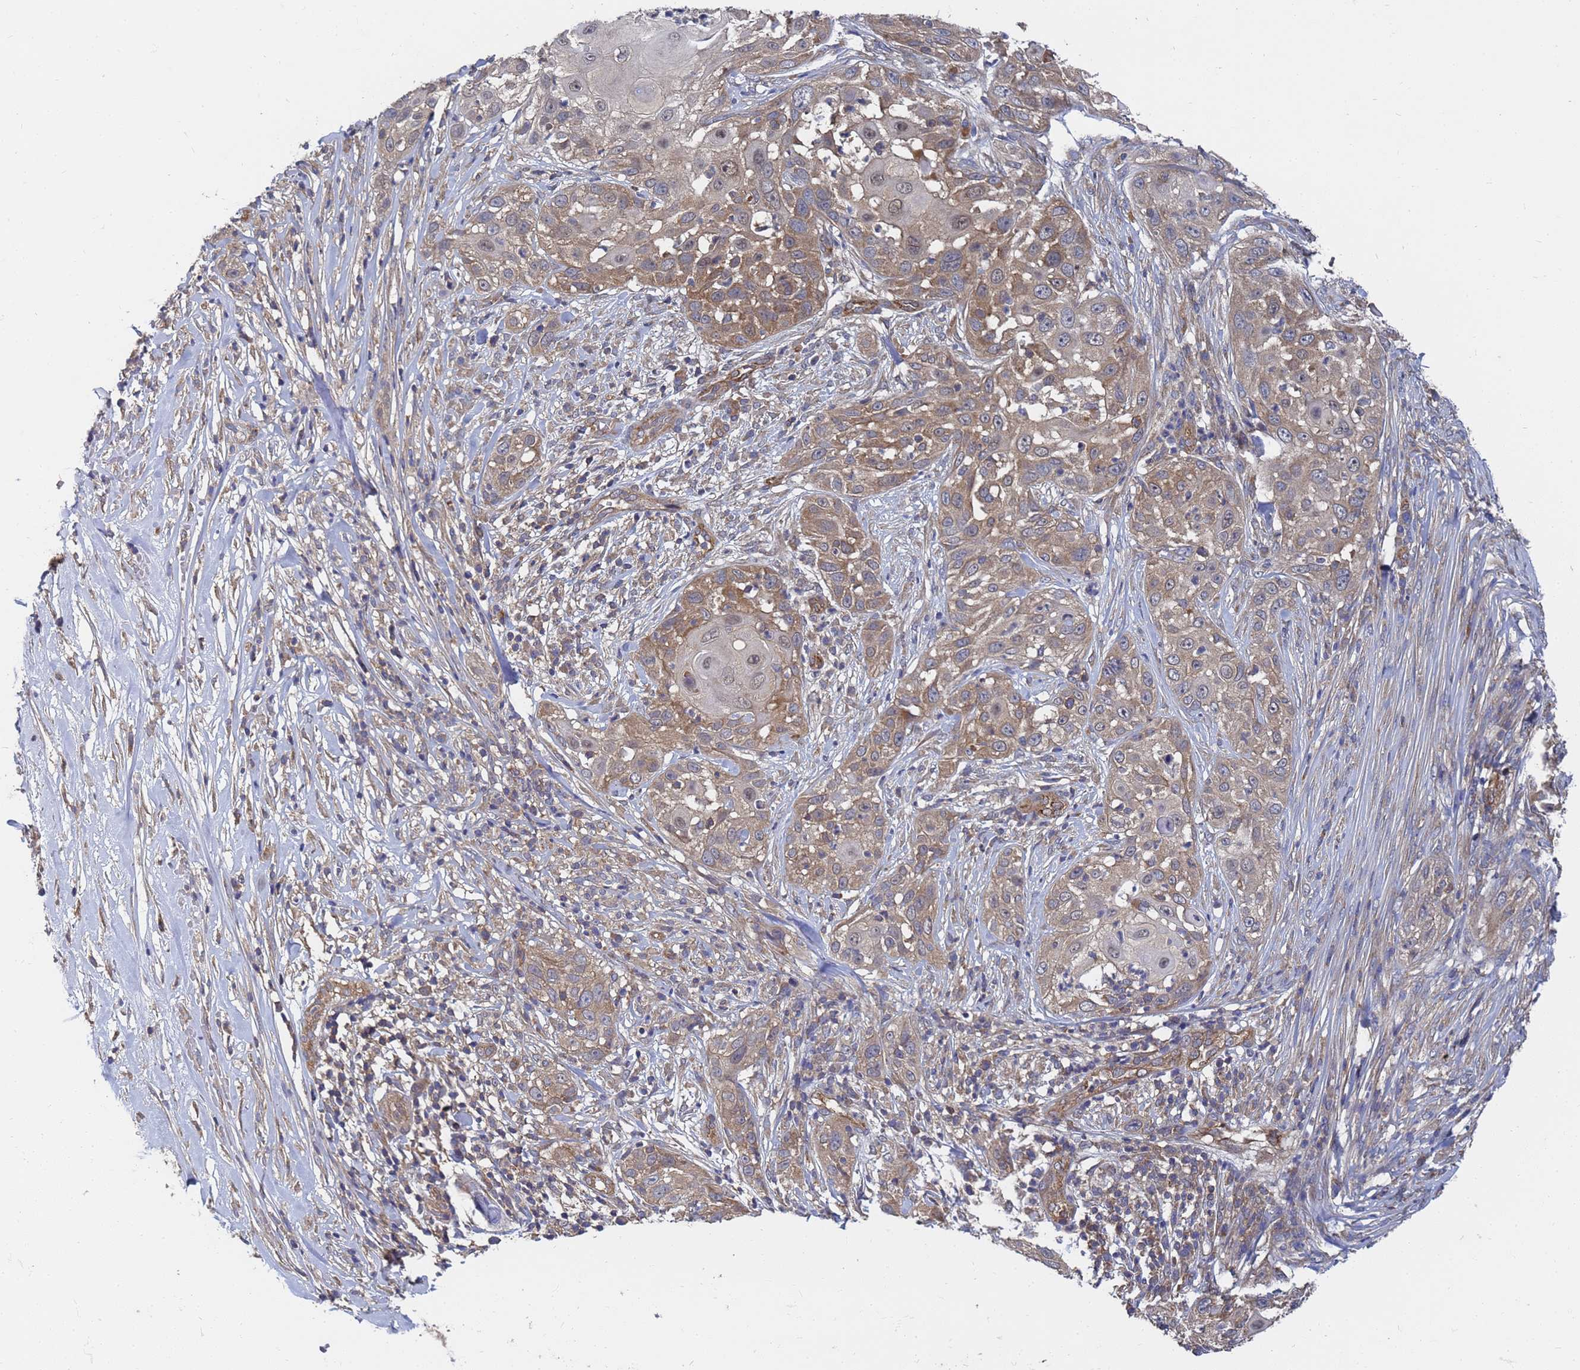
{"staining": {"intensity": "moderate", "quantity": "25%-75%", "location": "cytoplasmic/membranous"}, "tissue": "skin cancer", "cell_type": "Tumor cells", "image_type": "cancer", "snomed": [{"axis": "morphology", "description": "Squamous cell carcinoma, NOS"}, {"axis": "topography", "description": "Skin"}], "caption": "Tumor cells demonstrate moderate cytoplasmic/membranous expression in approximately 25%-75% of cells in squamous cell carcinoma (skin).", "gene": "ALS2CL", "patient": {"sex": "female", "age": 44}}